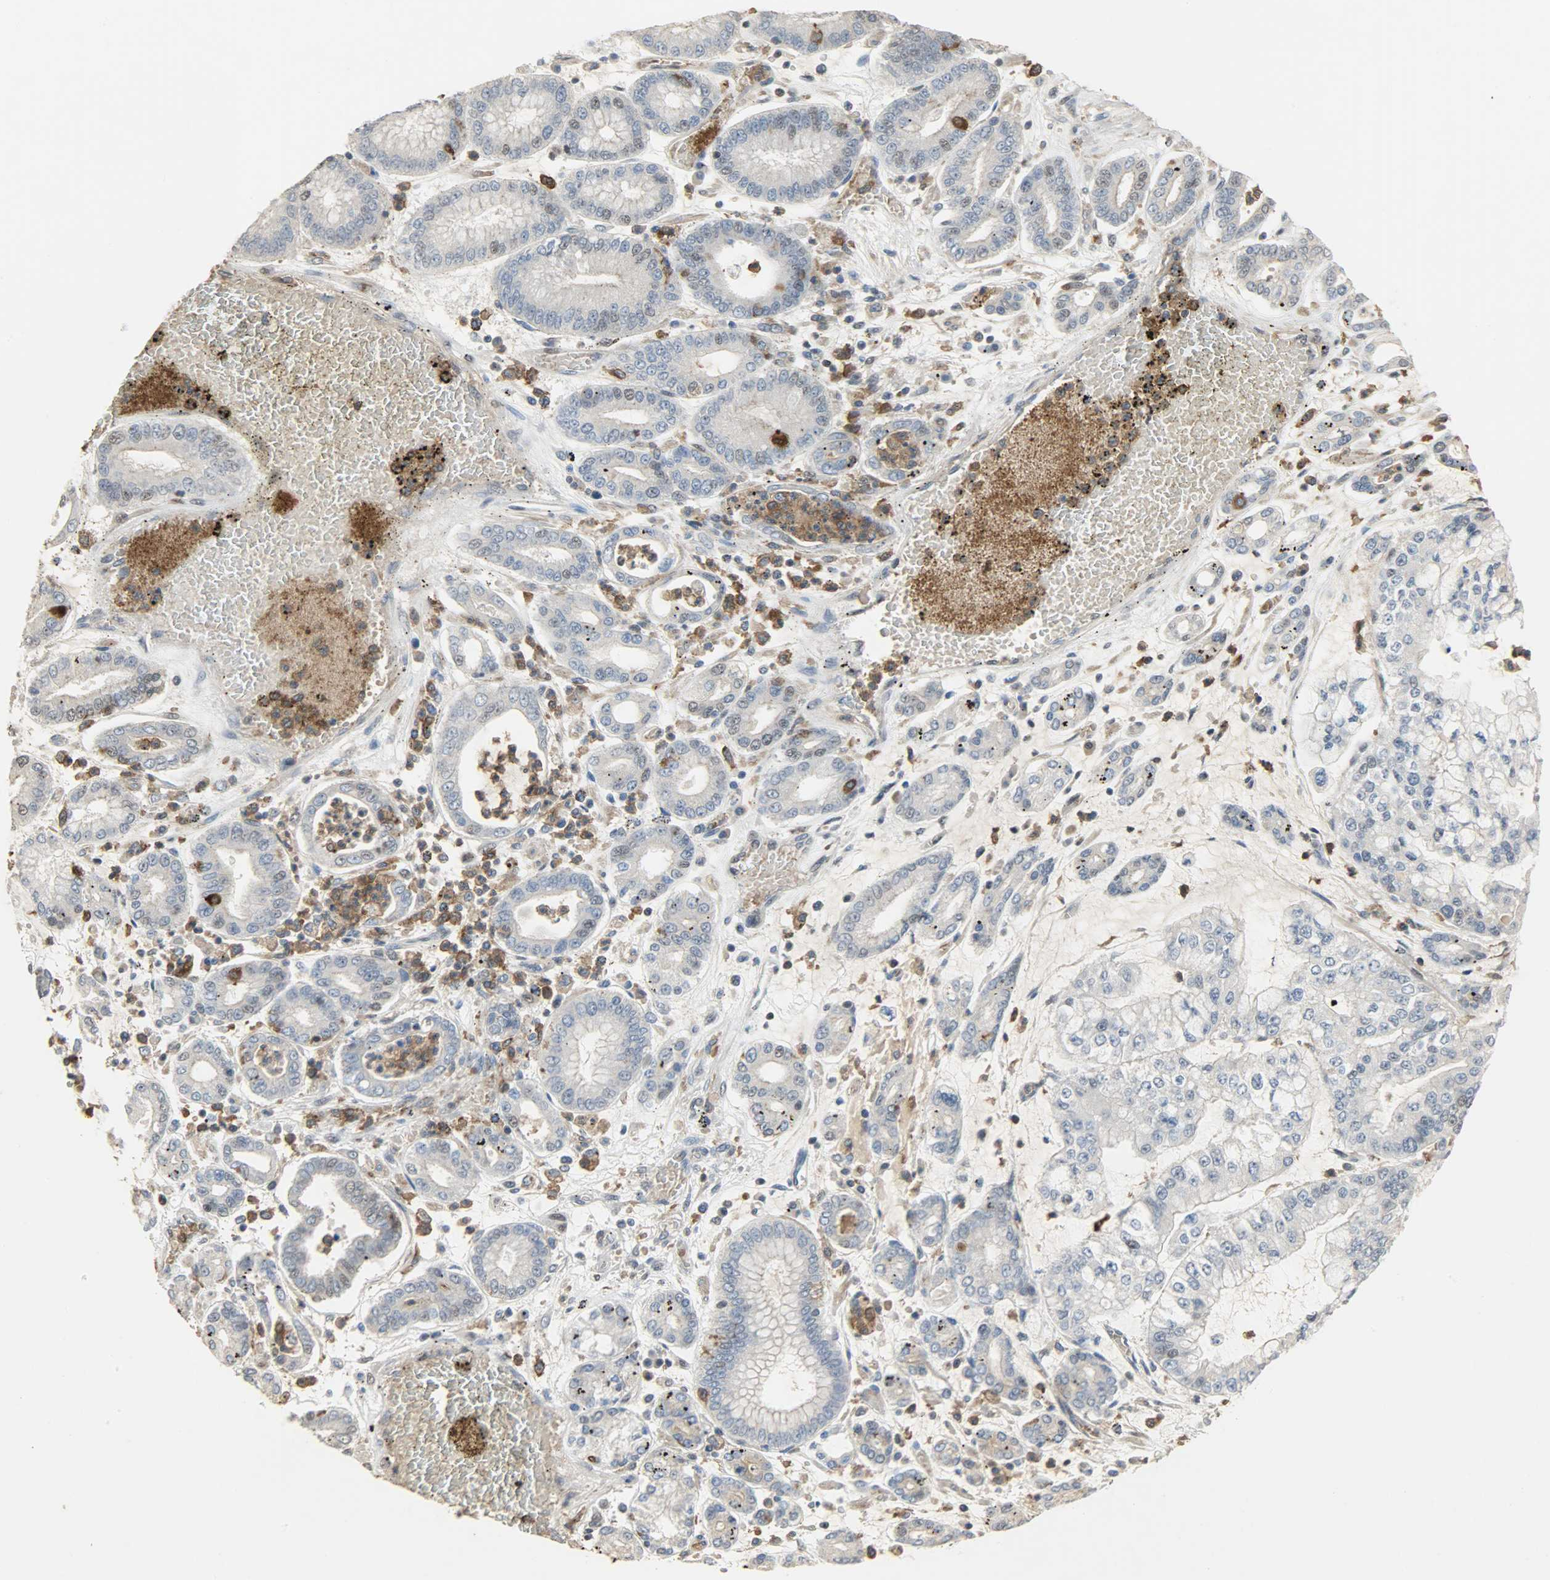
{"staining": {"intensity": "negative", "quantity": "none", "location": "none"}, "tissue": "stomach cancer", "cell_type": "Tumor cells", "image_type": "cancer", "snomed": [{"axis": "morphology", "description": "Normal tissue, NOS"}, {"axis": "morphology", "description": "Adenocarcinoma, NOS"}, {"axis": "topography", "description": "Stomach, upper"}, {"axis": "topography", "description": "Stomach"}], "caption": "Immunohistochemistry micrograph of neoplastic tissue: human stomach cancer (adenocarcinoma) stained with DAB shows no significant protein staining in tumor cells.", "gene": "SKAP2", "patient": {"sex": "male", "age": 76}}